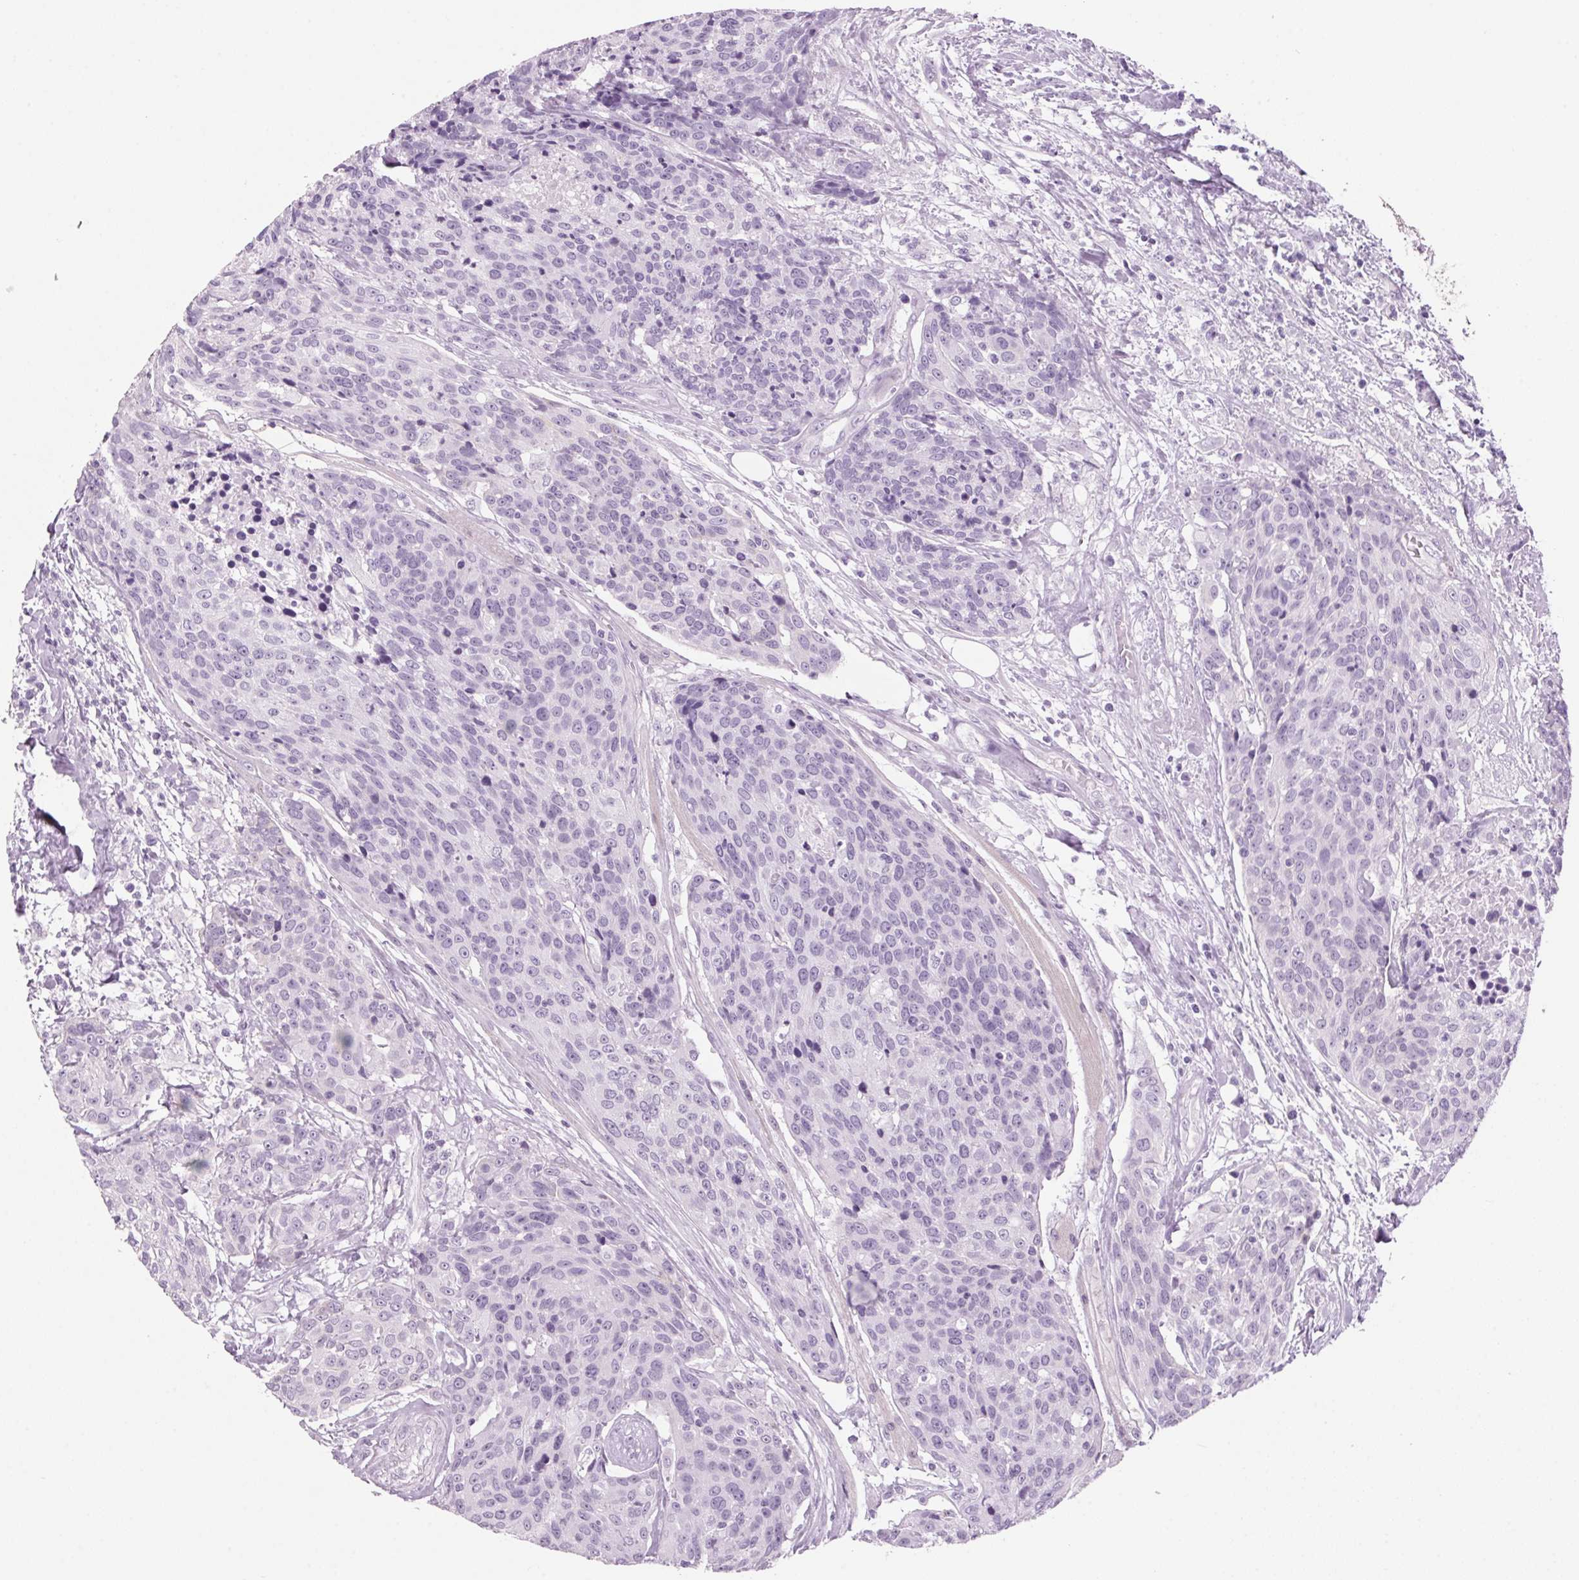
{"staining": {"intensity": "negative", "quantity": "none", "location": "none"}, "tissue": "head and neck cancer", "cell_type": "Tumor cells", "image_type": "cancer", "snomed": [{"axis": "morphology", "description": "Squamous cell carcinoma, NOS"}, {"axis": "topography", "description": "Oral tissue"}, {"axis": "topography", "description": "Head-Neck"}], "caption": "The IHC image has no significant positivity in tumor cells of head and neck cancer tissue.", "gene": "PPP1R1A", "patient": {"sex": "male", "age": 64}}